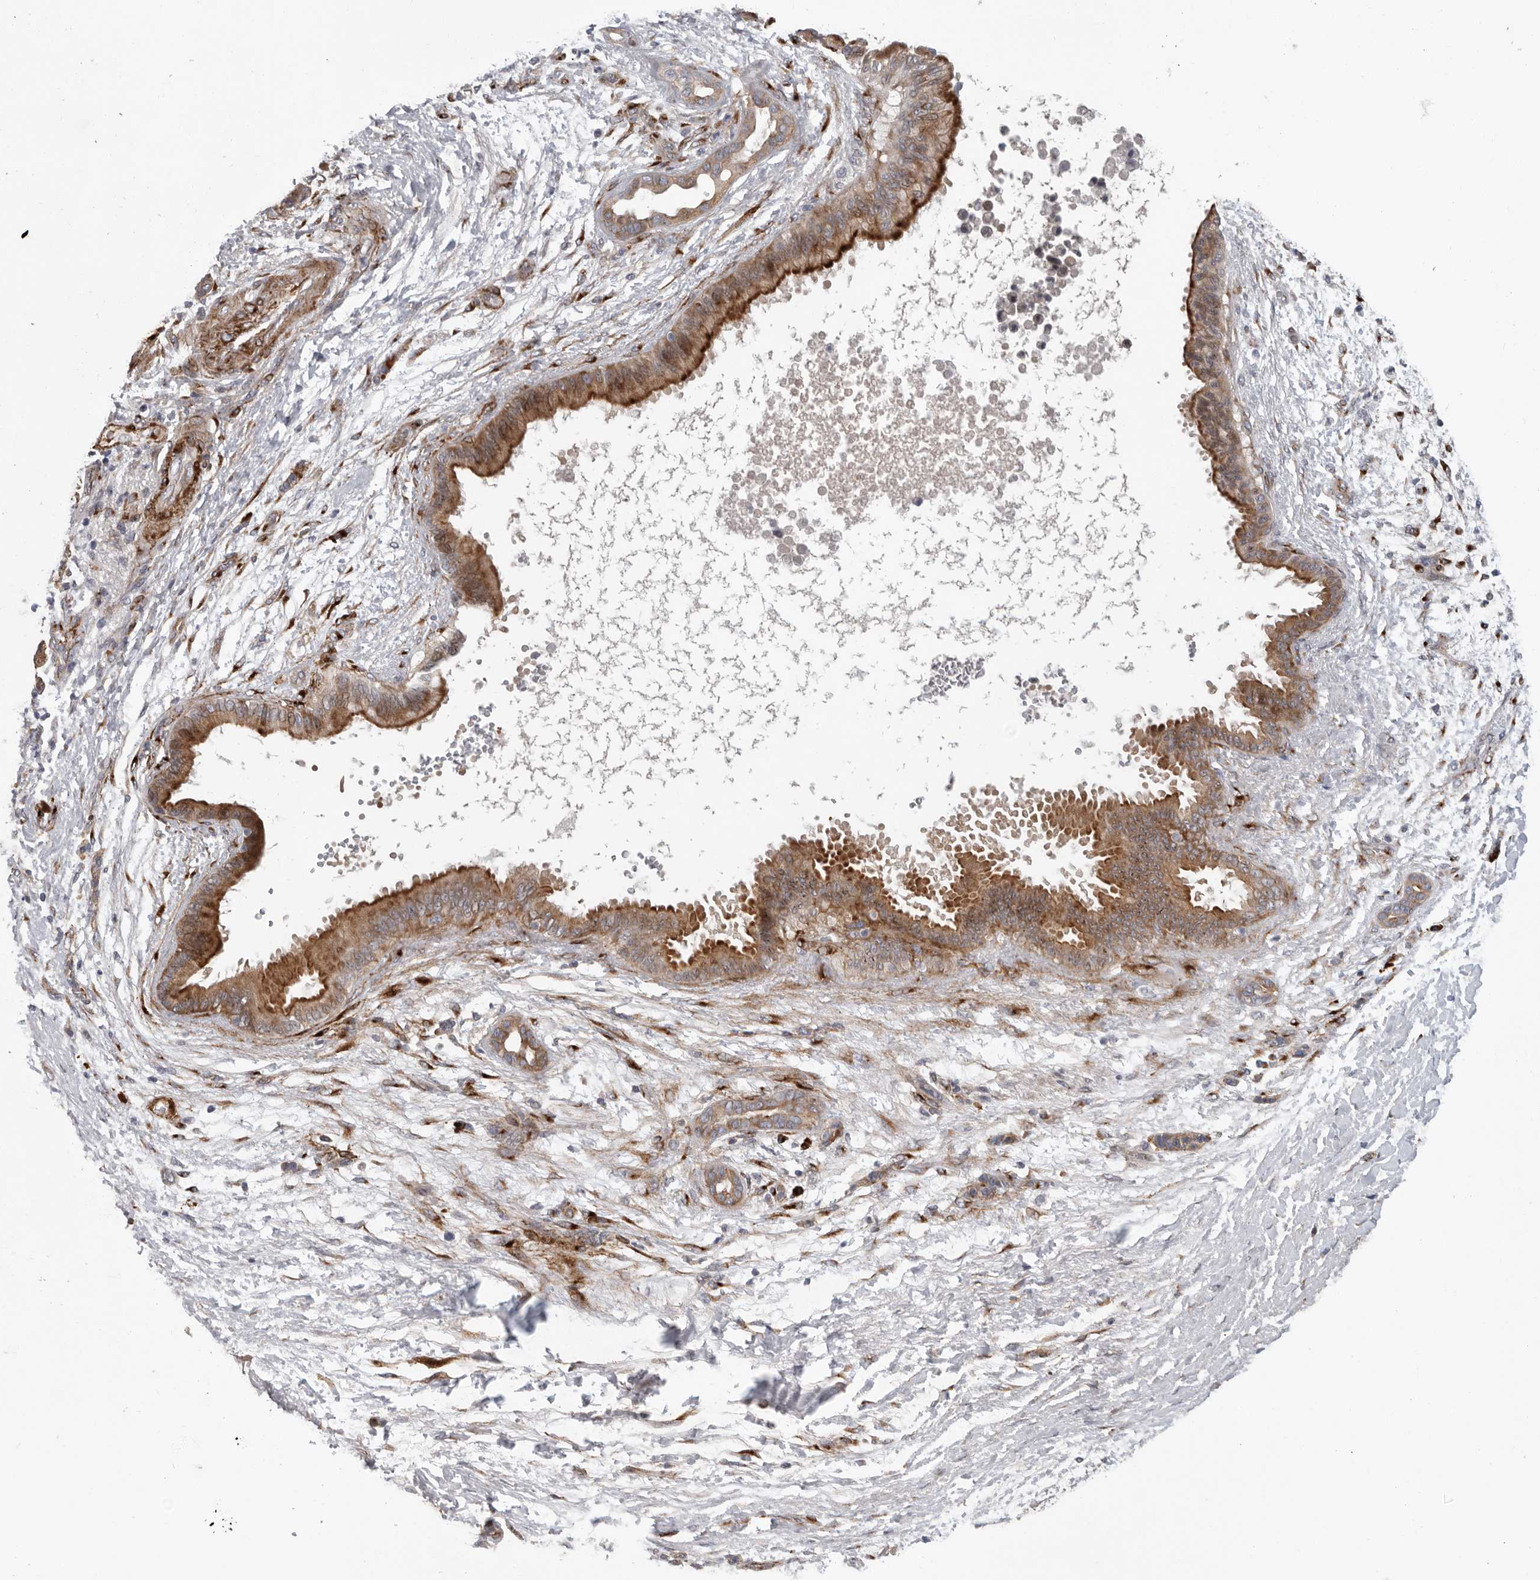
{"staining": {"intensity": "moderate", "quantity": ">75%", "location": "cytoplasmic/membranous"}, "tissue": "pancreatic cancer", "cell_type": "Tumor cells", "image_type": "cancer", "snomed": [{"axis": "morphology", "description": "Adenocarcinoma, NOS"}, {"axis": "topography", "description": "Pancreas"}], "caption": "The photomicrograph demonstrates staining of pancreatic adenocarcinoma, revealing moderate cytoplasmic/membranous protein positivity (brown color) within tumor cells.", "gene": "ATXN3L", "patient": {"sex": "male", "age": 59}}